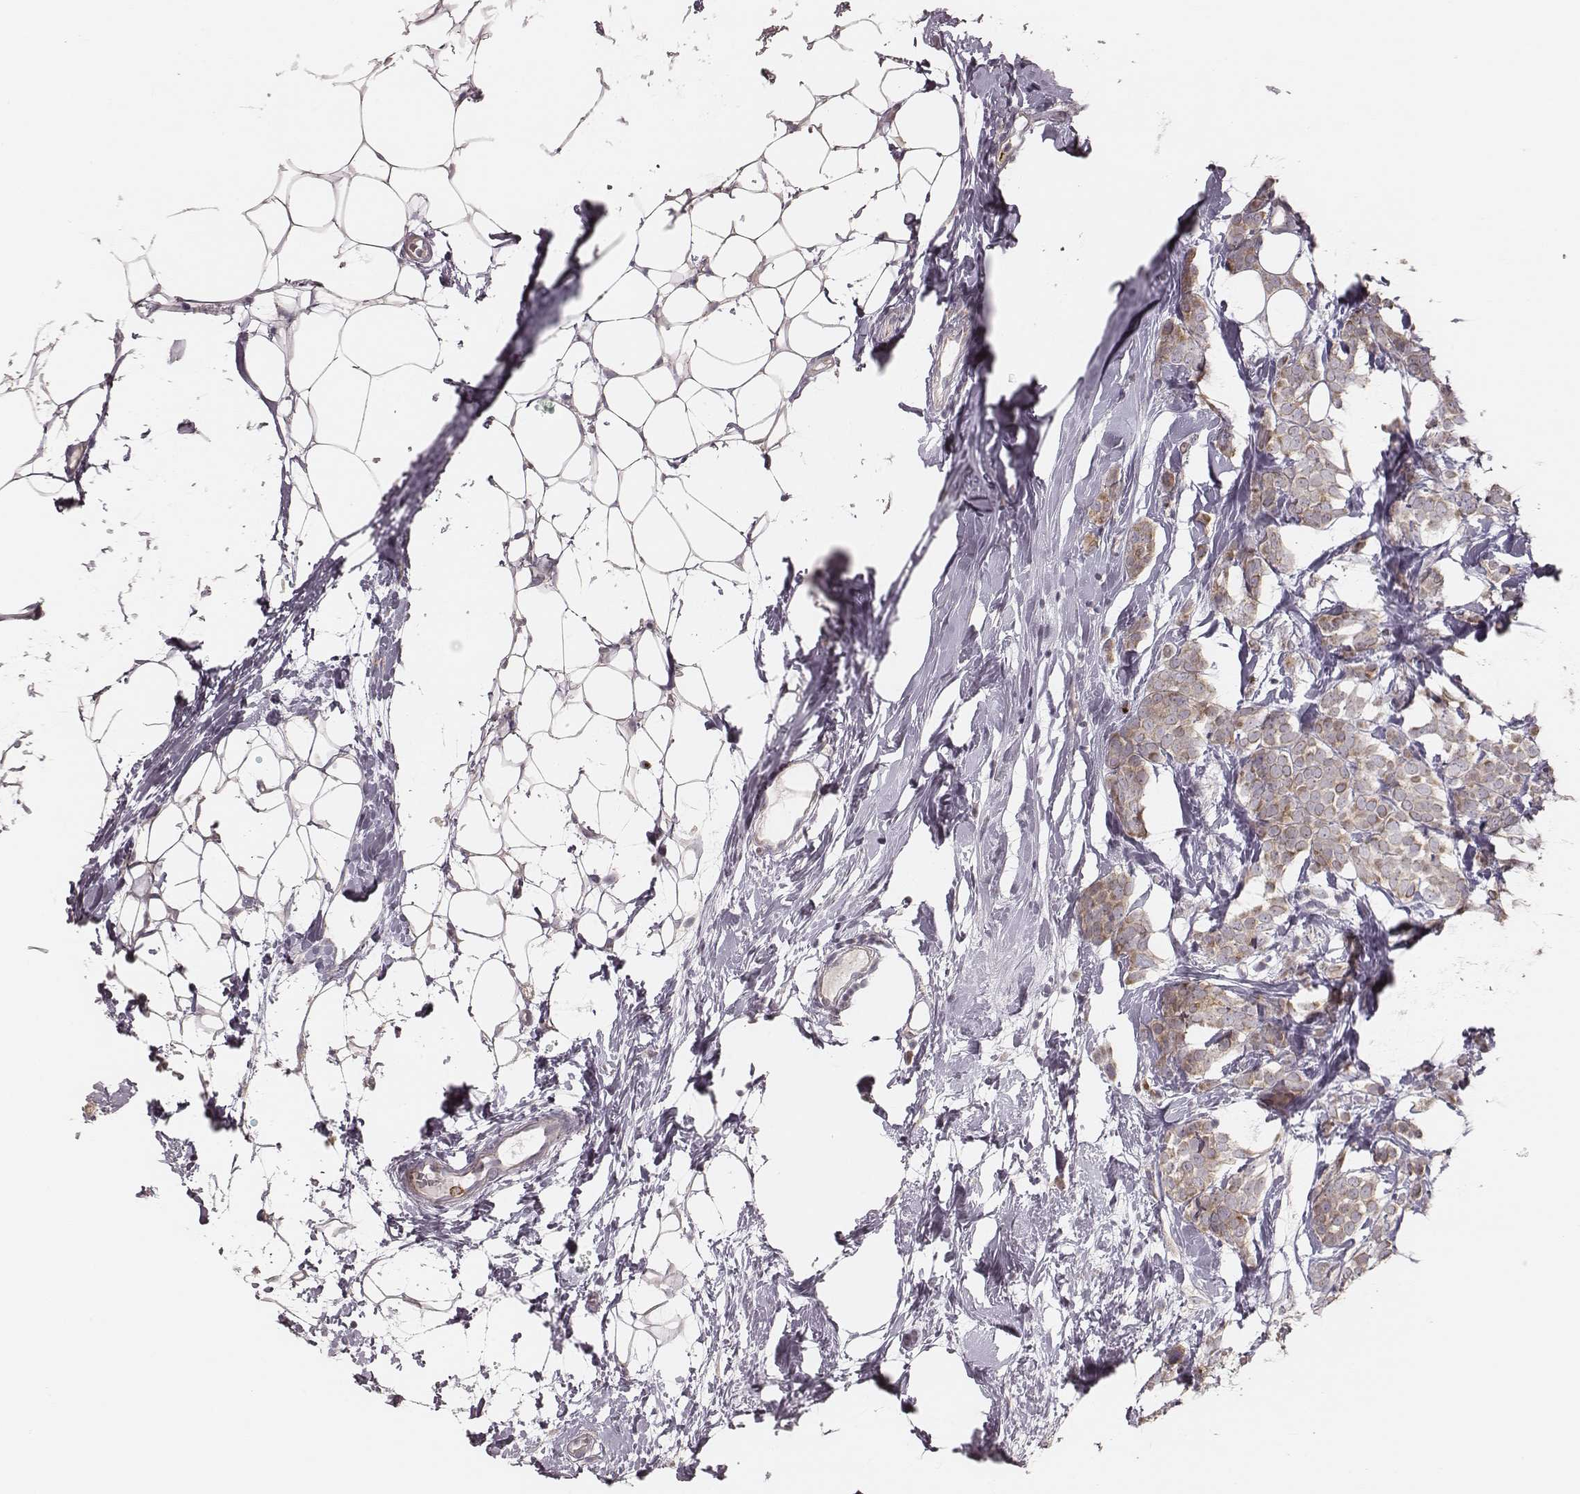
{"staining": {"intensity": "moderate", "quantity": ">75%", "location": "cytoplasmic/membranous"}, "tissue": "breast cancer", "cell_type": "Tumor cells", "image_type": "cancer", "snomed": [{"axis": "morphology", "description": "Lobular carcinoma"}, {"axis": "topography", "description": "Breast"}], "caption": "A medium amount of moderate cytoplasmic/membranous positivity is appreciated in about >75% of tumor cells in breast cancer tissue. (IHC, brightfield microscopy, high magnification).", "gene": "ABCA7", "patient": {"sex": "female", "age": 49}}